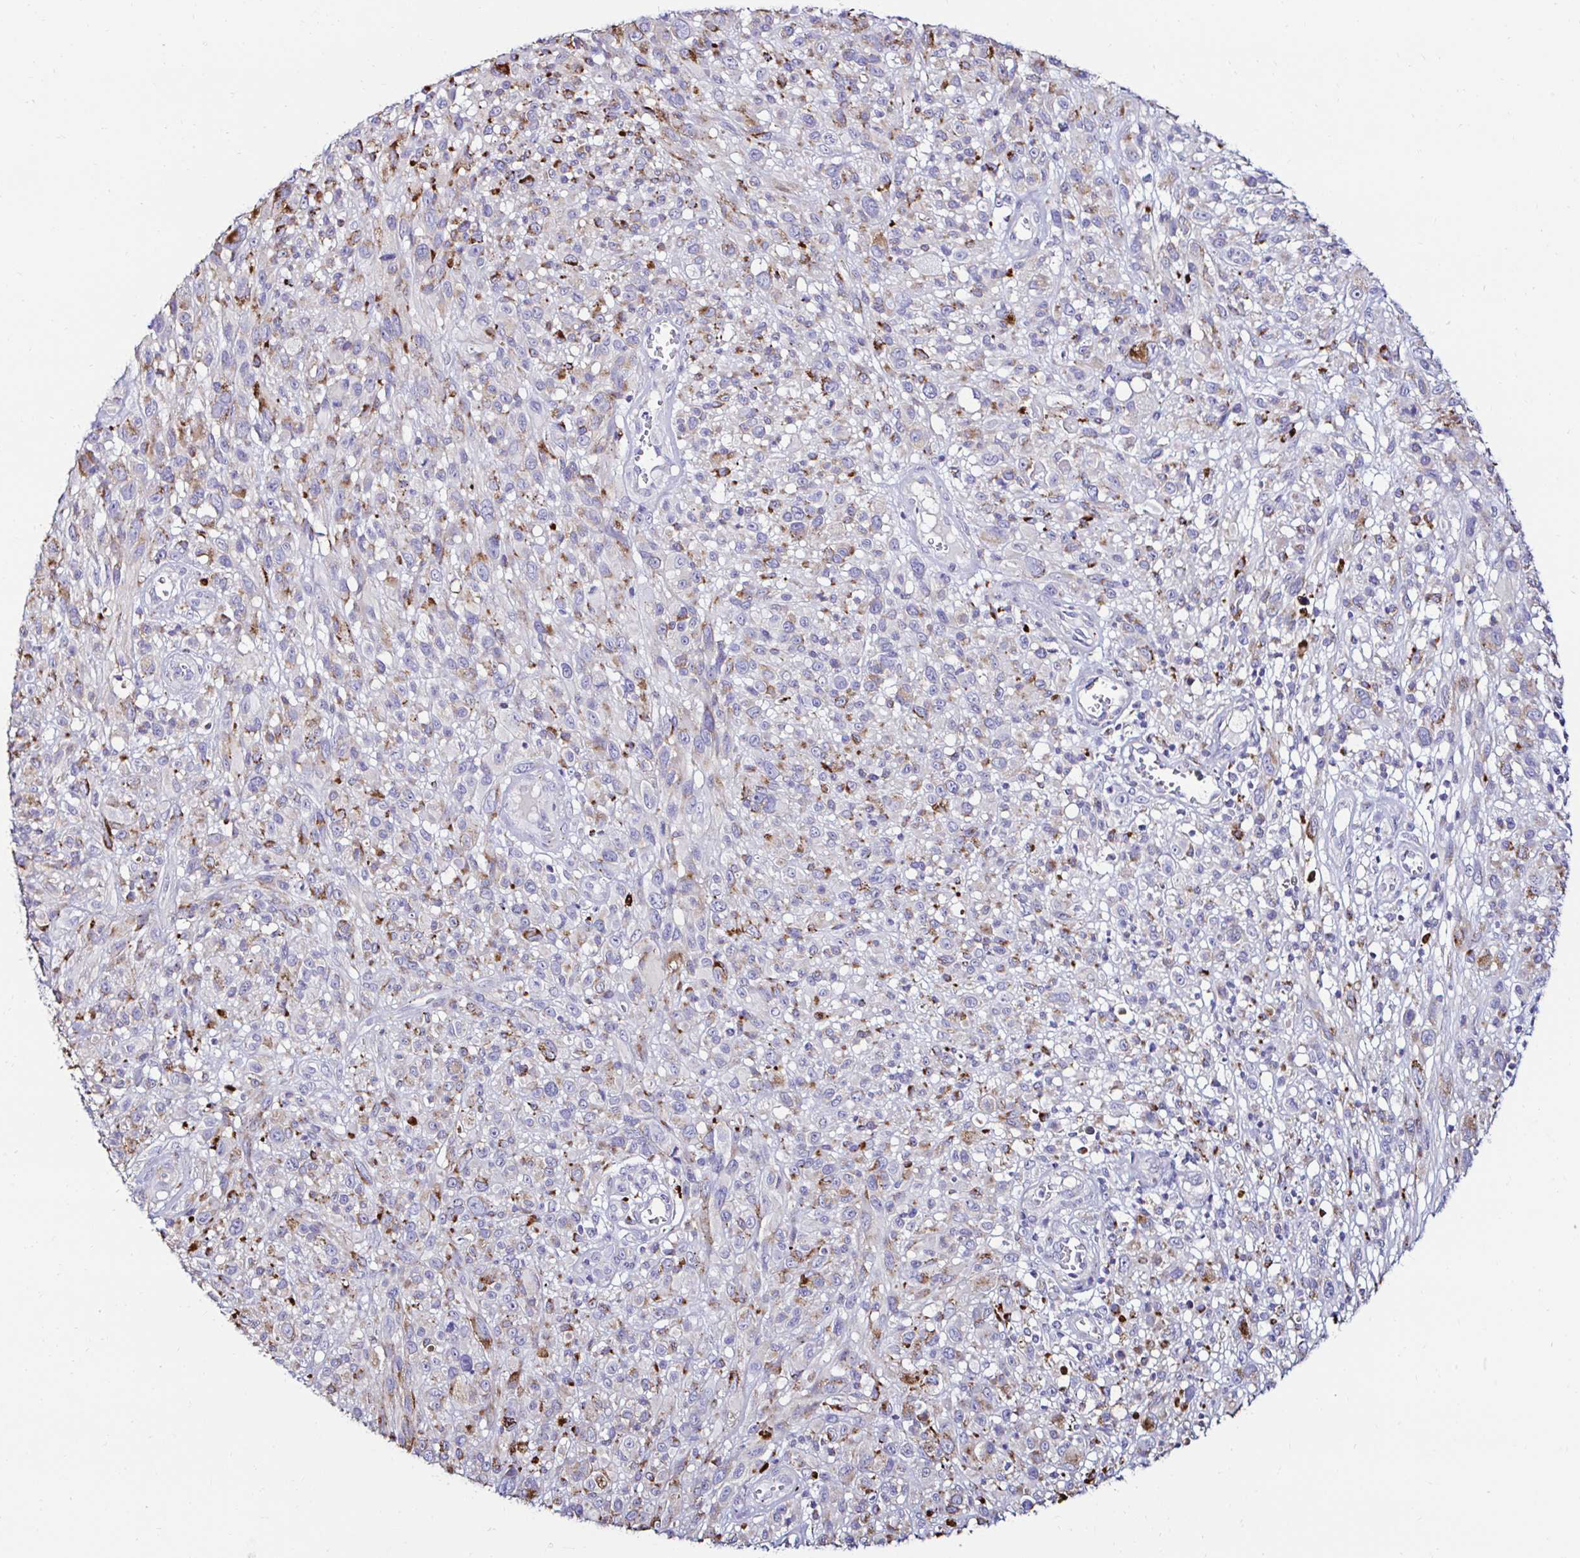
{"staining": {"intensity": "weak", "quantity": "<25%", "location": "cytoplasmic/membranous"}, "tissue": "melanoma", "cell_type": "Tumor cells", "image_type": "cancer", "snomed": [{"axis": "morphology", "description": "Malignant melanoma, NOS"}, {"axis": "topography", "description": "Skin"}], "caption": "The immunohistochemistry photomicrograph has no significant staining in tumor cells of melanoma tissue. (Stains: DAB (3,3'-diaminobenzidine) IHC with hematoxylin counter stain, Microscopy: brightfield microscopy at high magnification).", "gene": "GALNS", "patient": {"sex": "male", "age": 68}}